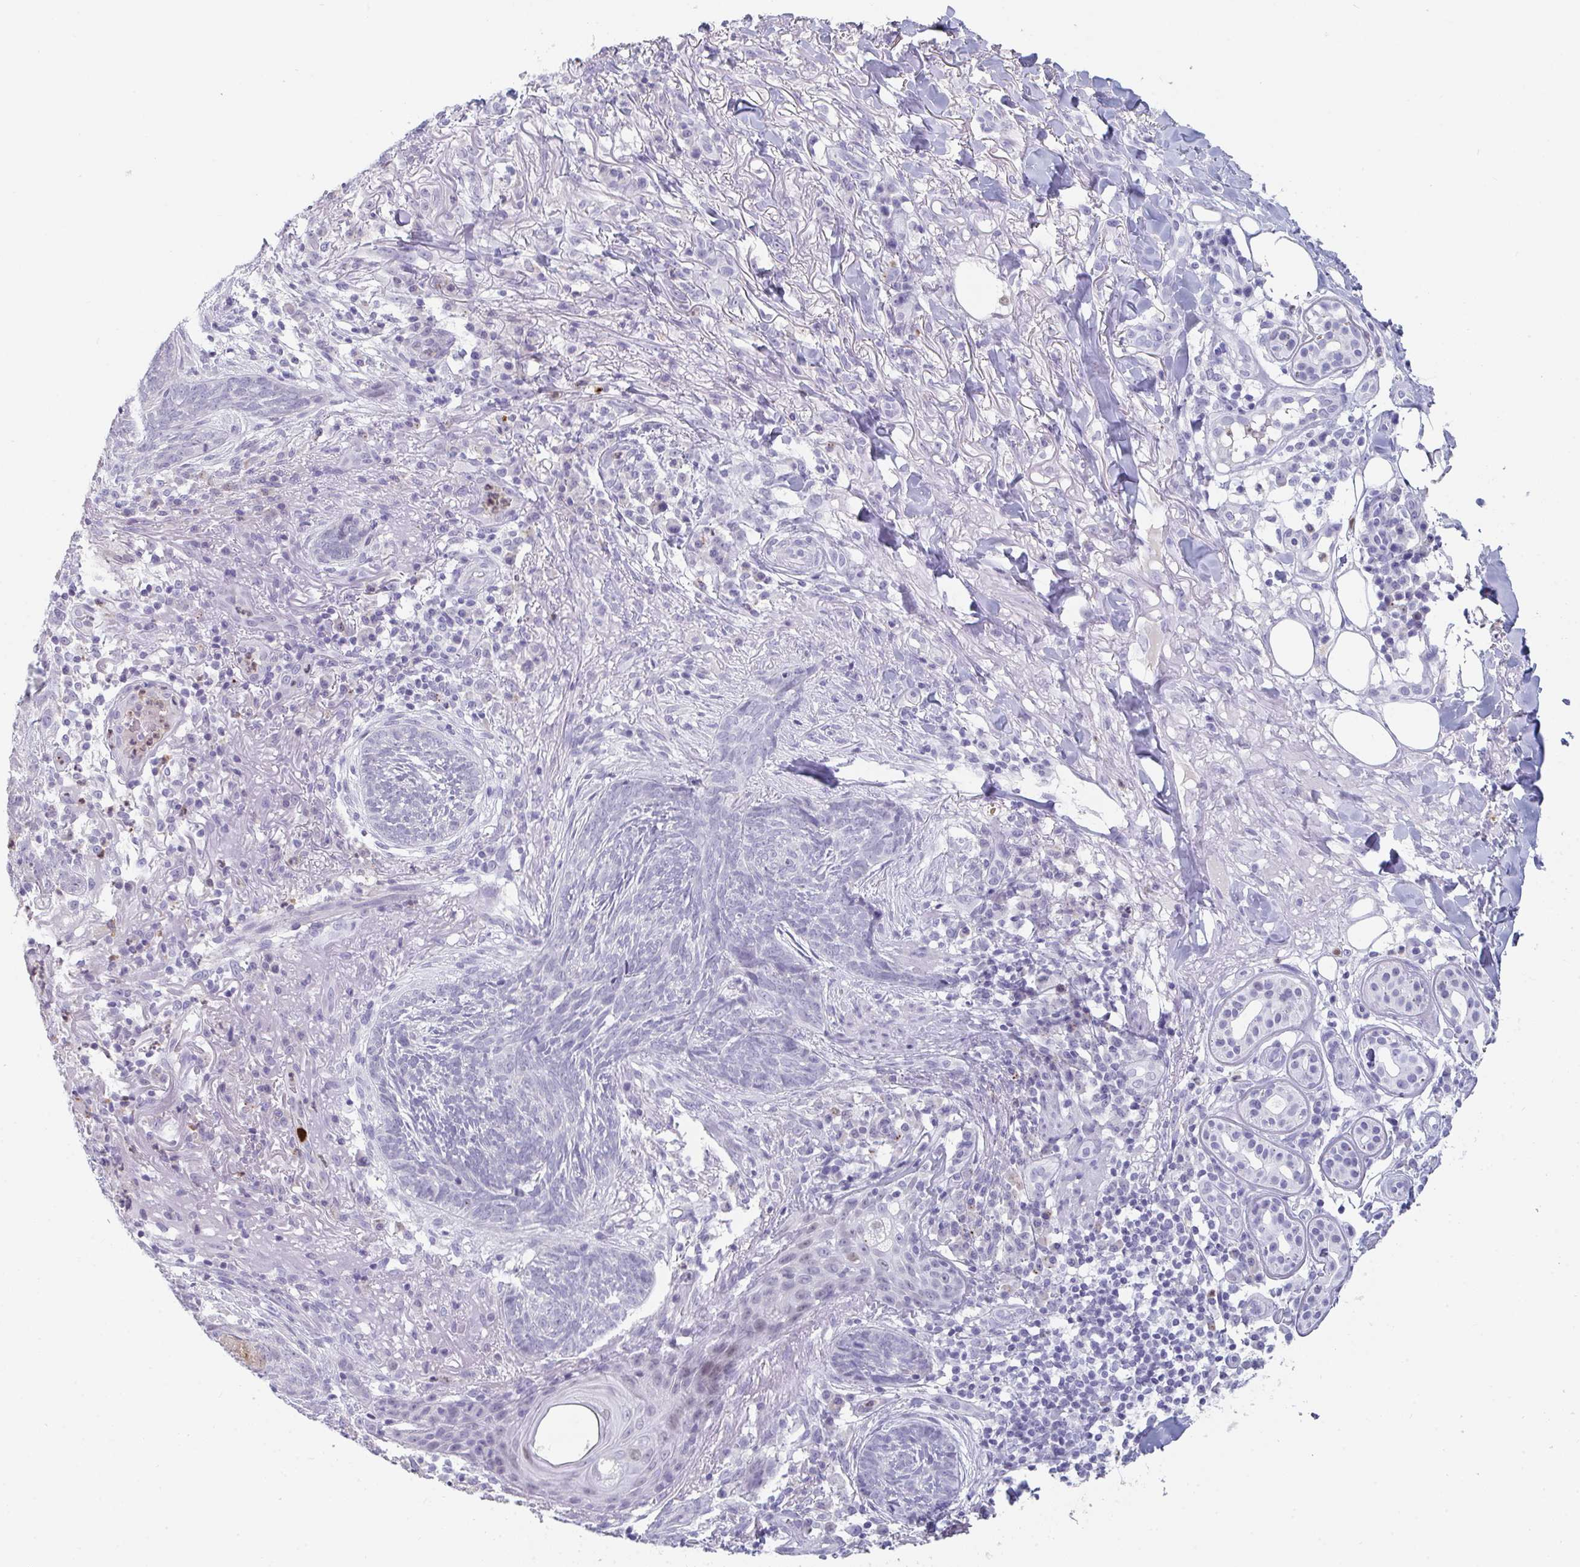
{"staining": {"intensity": "negative", "quantity": "none", "location": "none"}, "tissue": "skin cancer", "cell_type": "Tumor cells", "image_type": "cancer", "snomed": [{"axis": "morphology", "description": "Basal cell carcinoma"}, {"axis": "topography", "description": "Skin"}], "caption": "This is an IHC histopathology image of human skin cancer. There is no expression in tumor cells.", "gene": "RUBCN", "patient": {"sex": "female", "age": 93}}